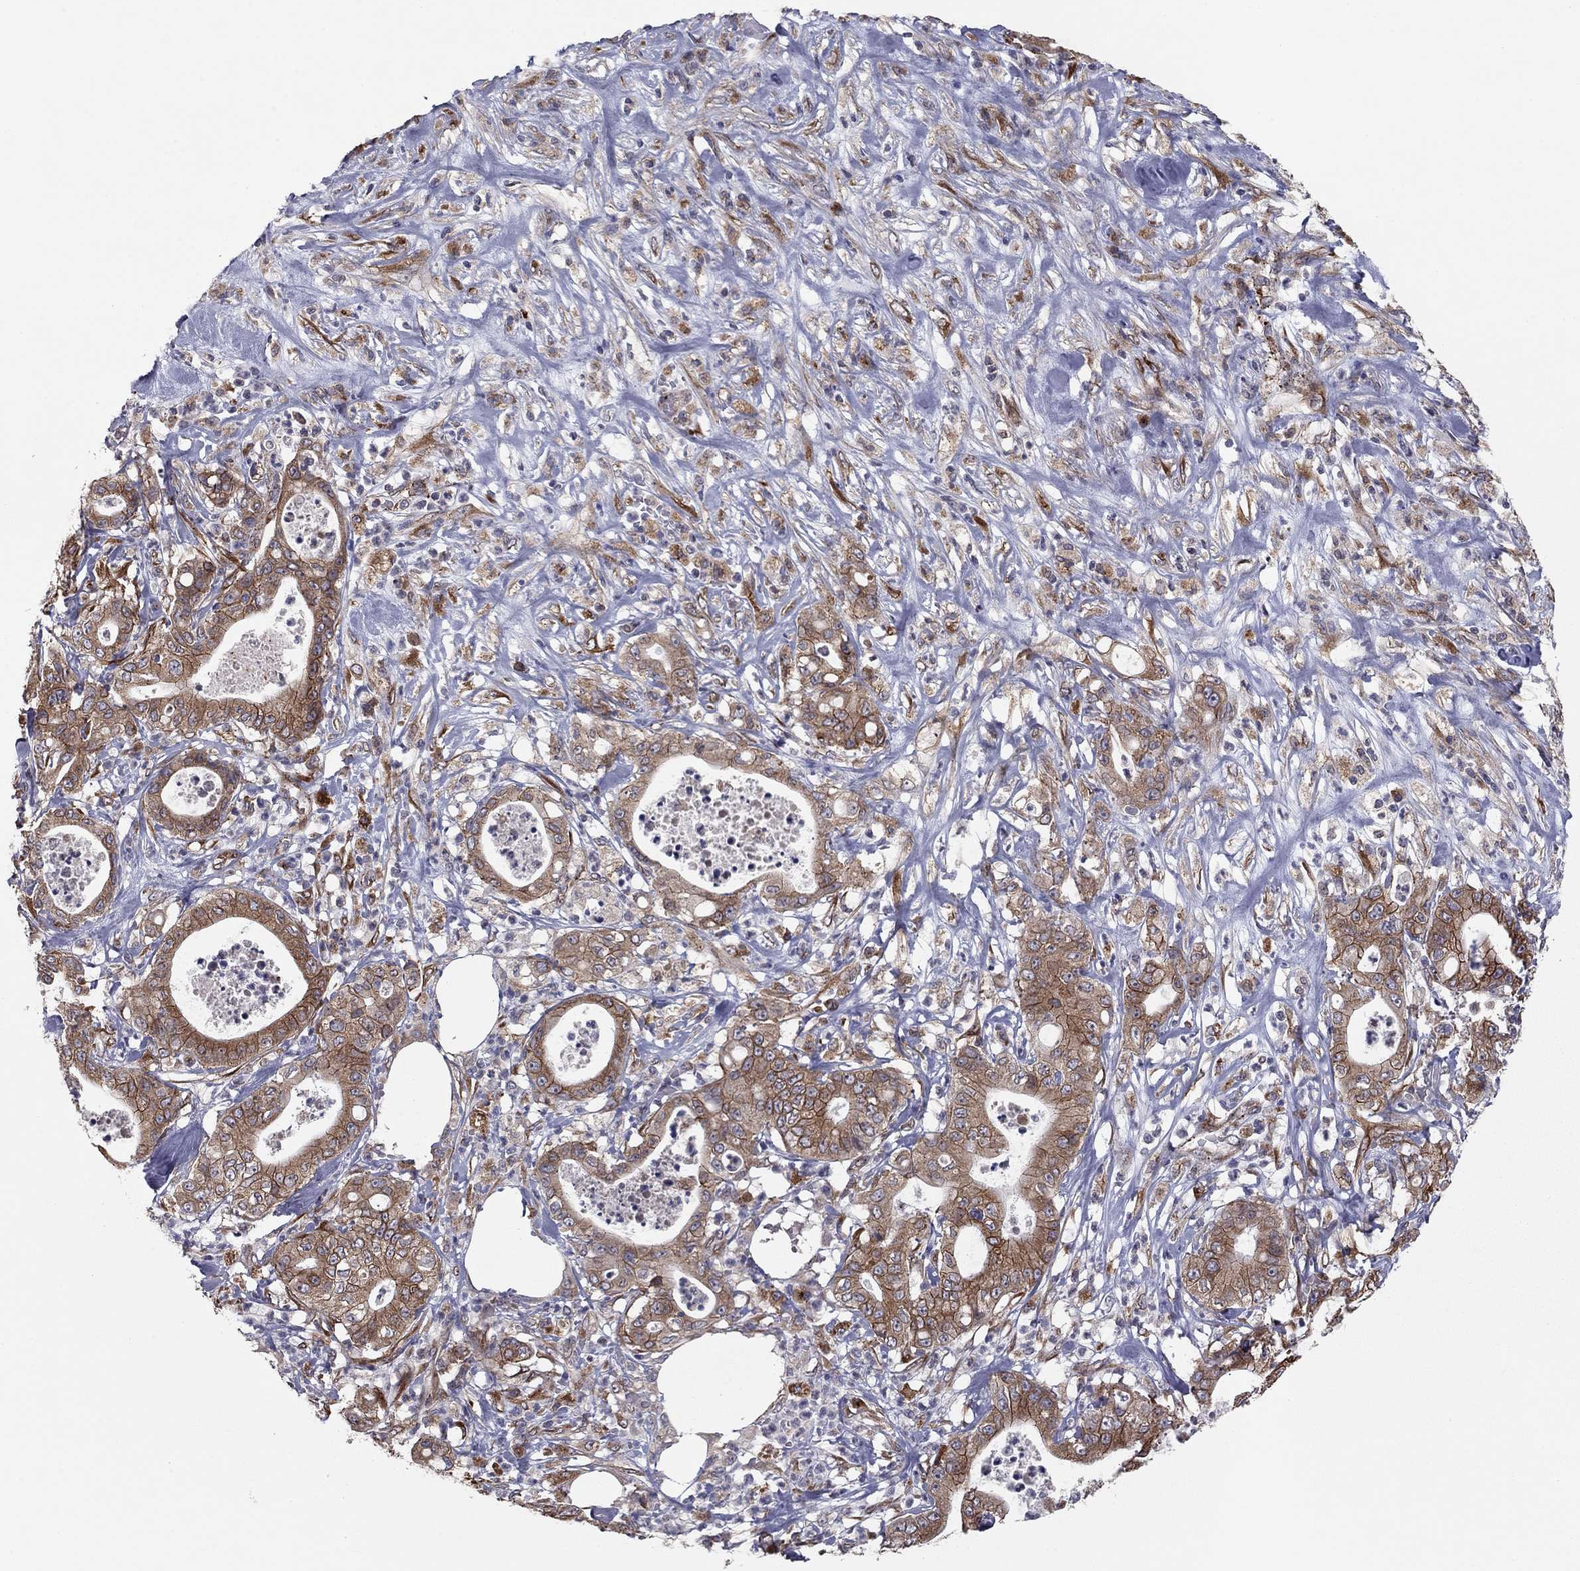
{"staining": {"intensity": "moderate", "quantity": "25%-75%", "location": "cytoplasmic/membranous"}, "tissue": "pancreatic cancer", "cell_type": "Tumor cells", "image_type": "cancer", "snomed": [{"axis": "morphology", "description": "Adenocarcinoma, NOS"}, {"axis": "topography", "description": "Pancreas"}], "caption": "Adenocarcinoma (pancreatic) stained with DAB immunohistochemistry displays medium levels of moderate cytoplasmic/membranous staining in approximately 25%-75% of tumor cells. (DAB IHC with brightfield microscopy, high magnification).", "gene": "YIF1A", "patient": {"sex": "male", "age": 71}}